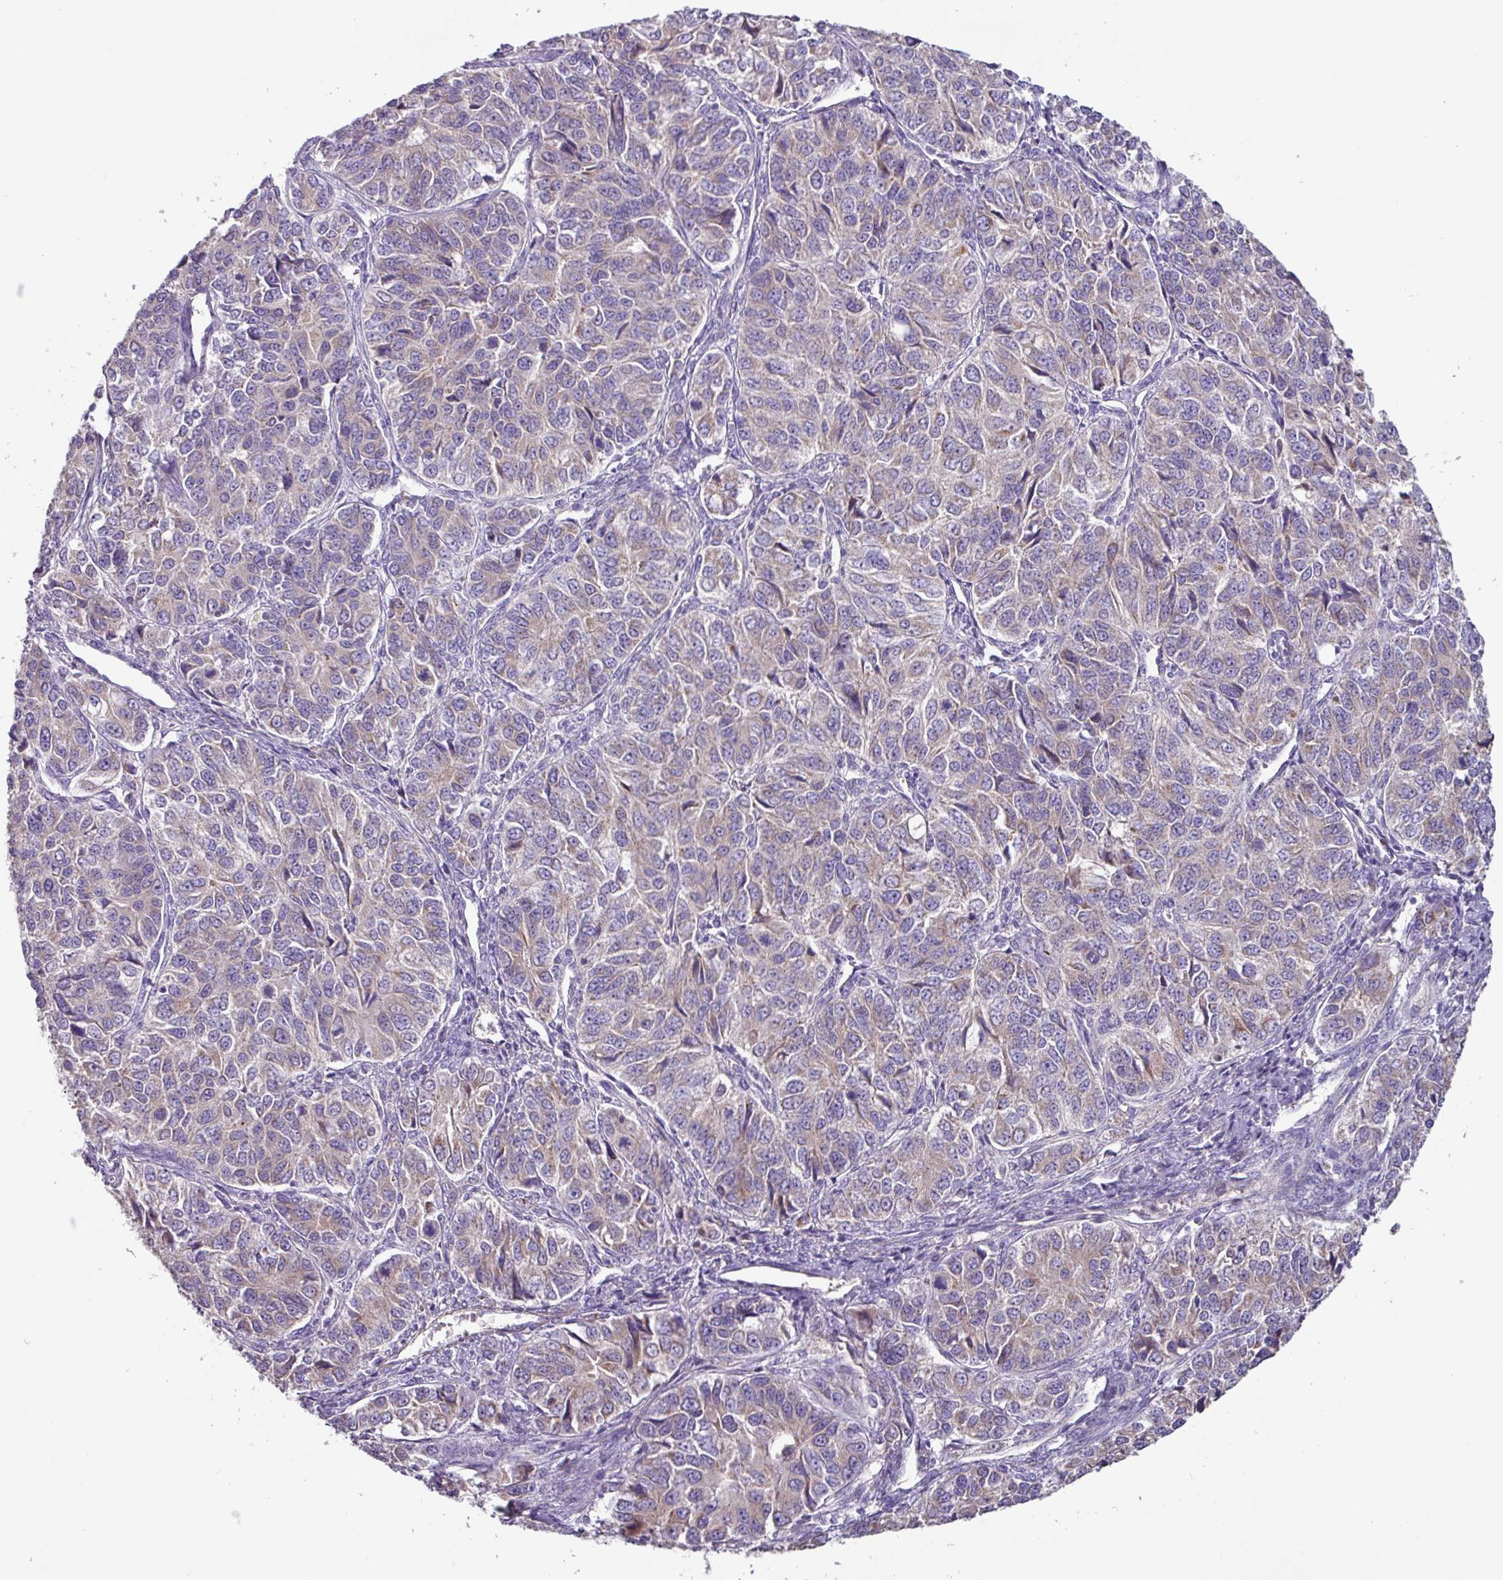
{"staining": {"intensity": "weak", "quantity": "25%-75%", "location": "cytoplasmic/membranous"}, "tissue": "ovarian cancer", "cell_type": "Tumor cells", "image_type": "cancer", "snomed": [{"axis": "morphology", "description": "Carcinoma, endometroid"}, {"axis": "topography", "description": "Ovary"}], "caption": "Brown immunohistochemical staining in human ovarian cancer displays weak cytoplasmic/membranous positivity in about 25%-75% of tumor cells.", "gene": "MRRF", "patient": {"sex": "female", "age": 51}}